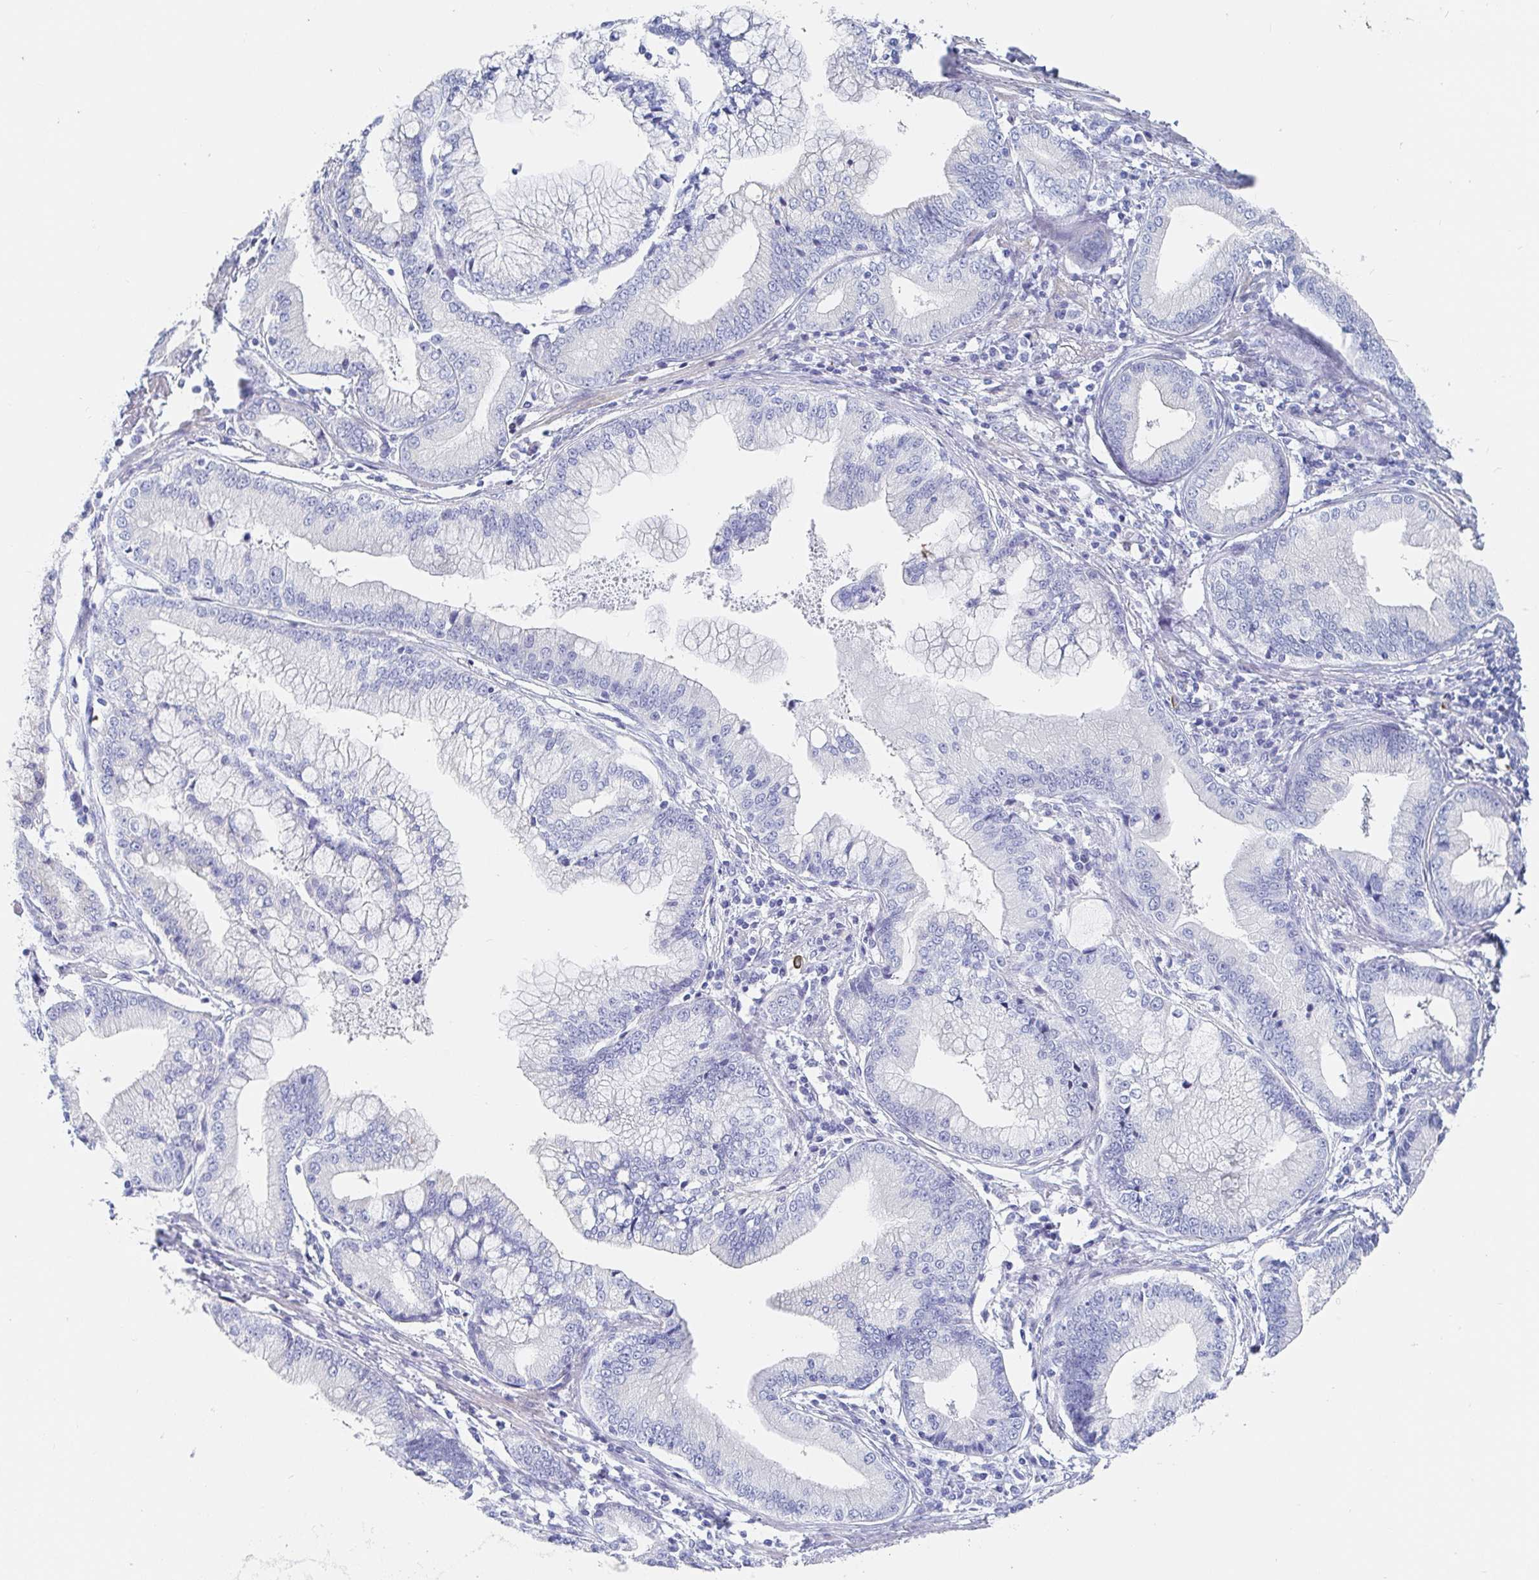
{"staining": {"intensity": "negative", "quantity": "none", "location": "none"}, "tissue": "stomach cancer", "cell_type": "Tumor cells", "image_type": "cancer", "snomed": [{"axis": "morphology", "description": "Adenocarcinoma, NOS"}, {"axis": "topography", "description": "Stomach, upper"}], "caption": "This is an immunohistochemistry image of human stomach cancer. There is no positivity in tumor cells.", "gene": "PACSIN1", "patient": {"sex": "female", "age": 74}}